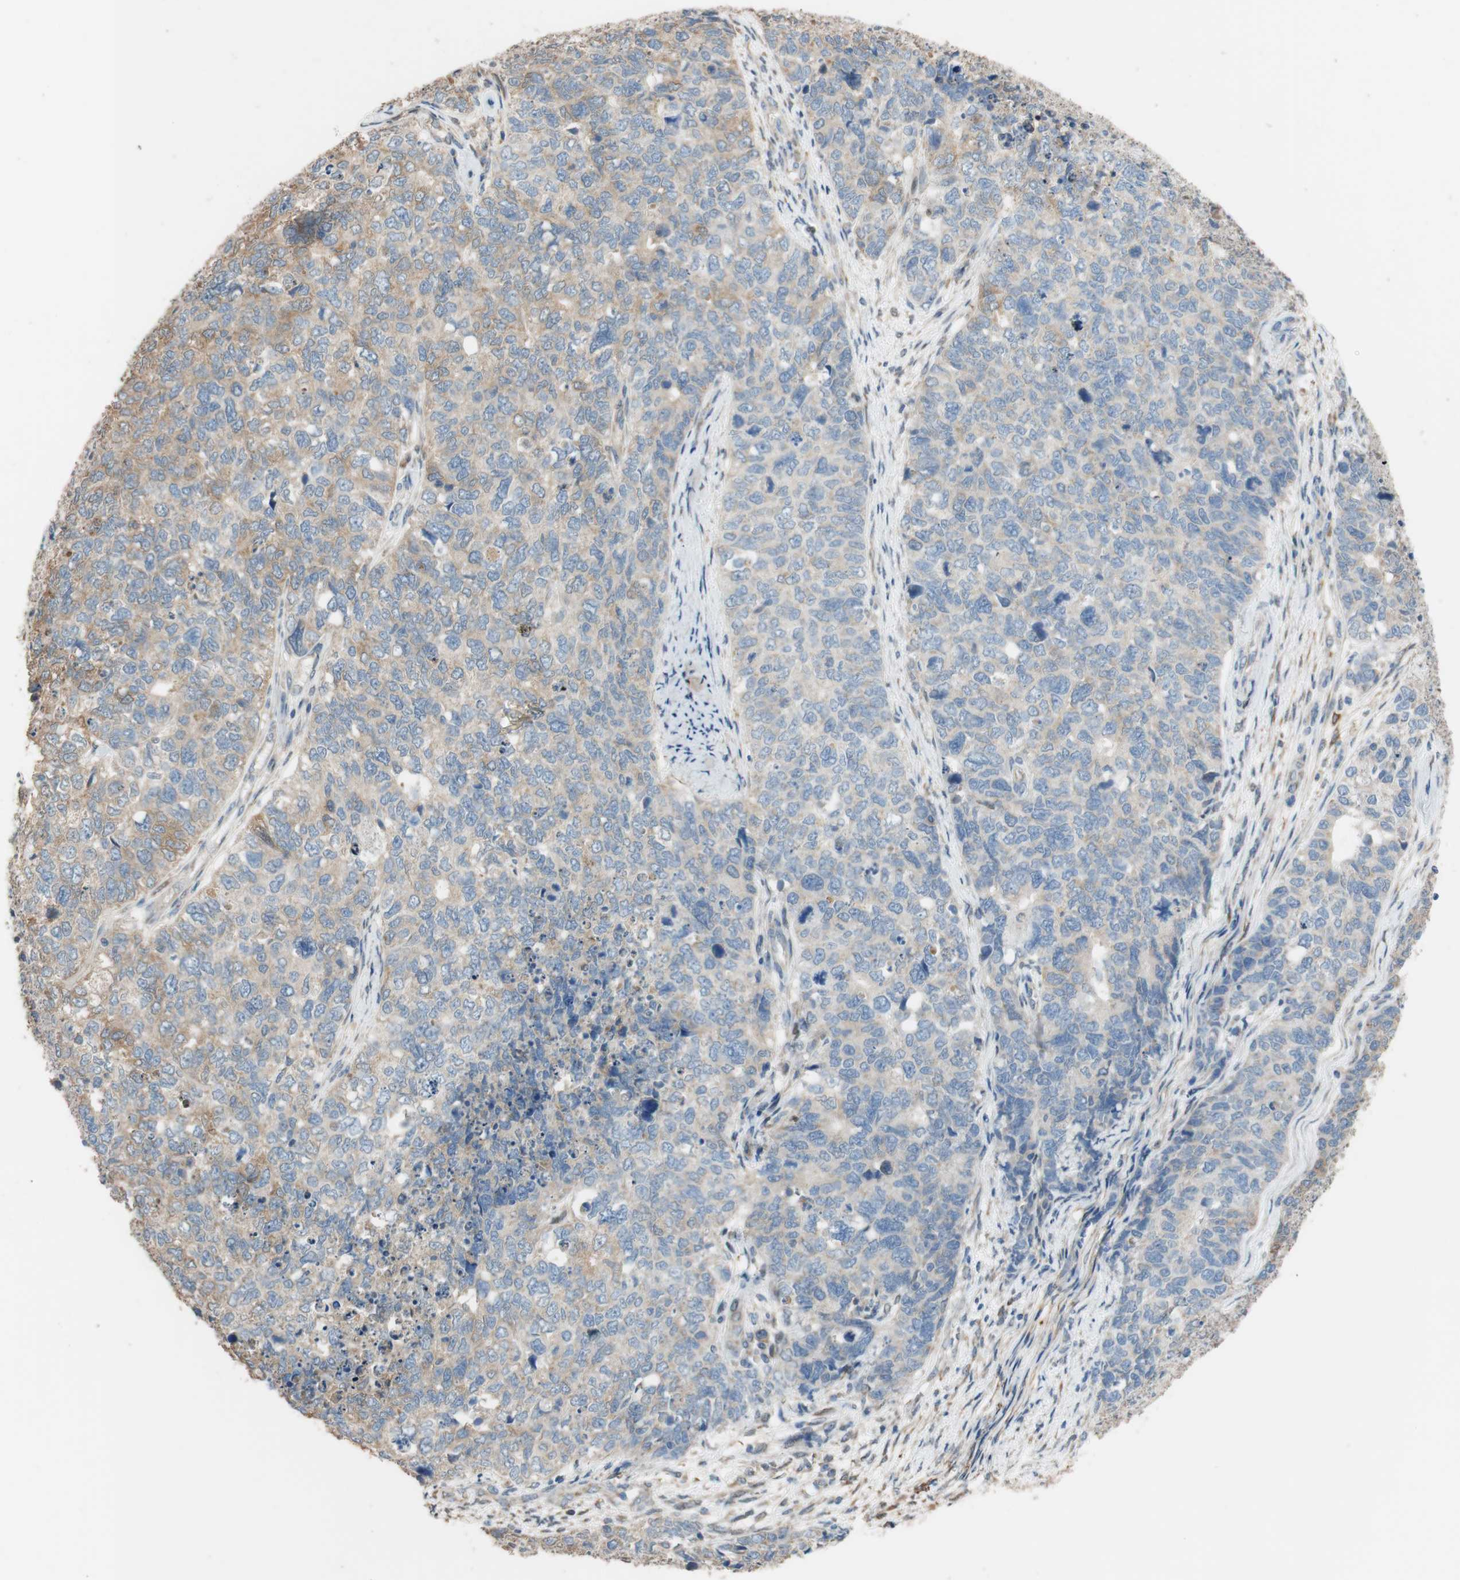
{"staining": {"intensity": "moderate", "quantity": ">75%", "location": "cytoplasmic/membranous"}, "tissue": "cervical cancer", "cell_type": "Tumor cells", "image_type": "cancer", "snomed": [{"axis": "morphology", "description": "Squamous cell carcinoma, NOS"}, {"axis": "topography", "description": "Cervix"}], "caption": "An image showing moderate cytoplasmic/membranous staining in approximately >75% of tumor cells in cervical cancer (squamous cell carcinoma), as visualized by brown immunohistochemical staining.", "gene": "ALDH1A2", "patient": {"sex": "female", "age": 63}}